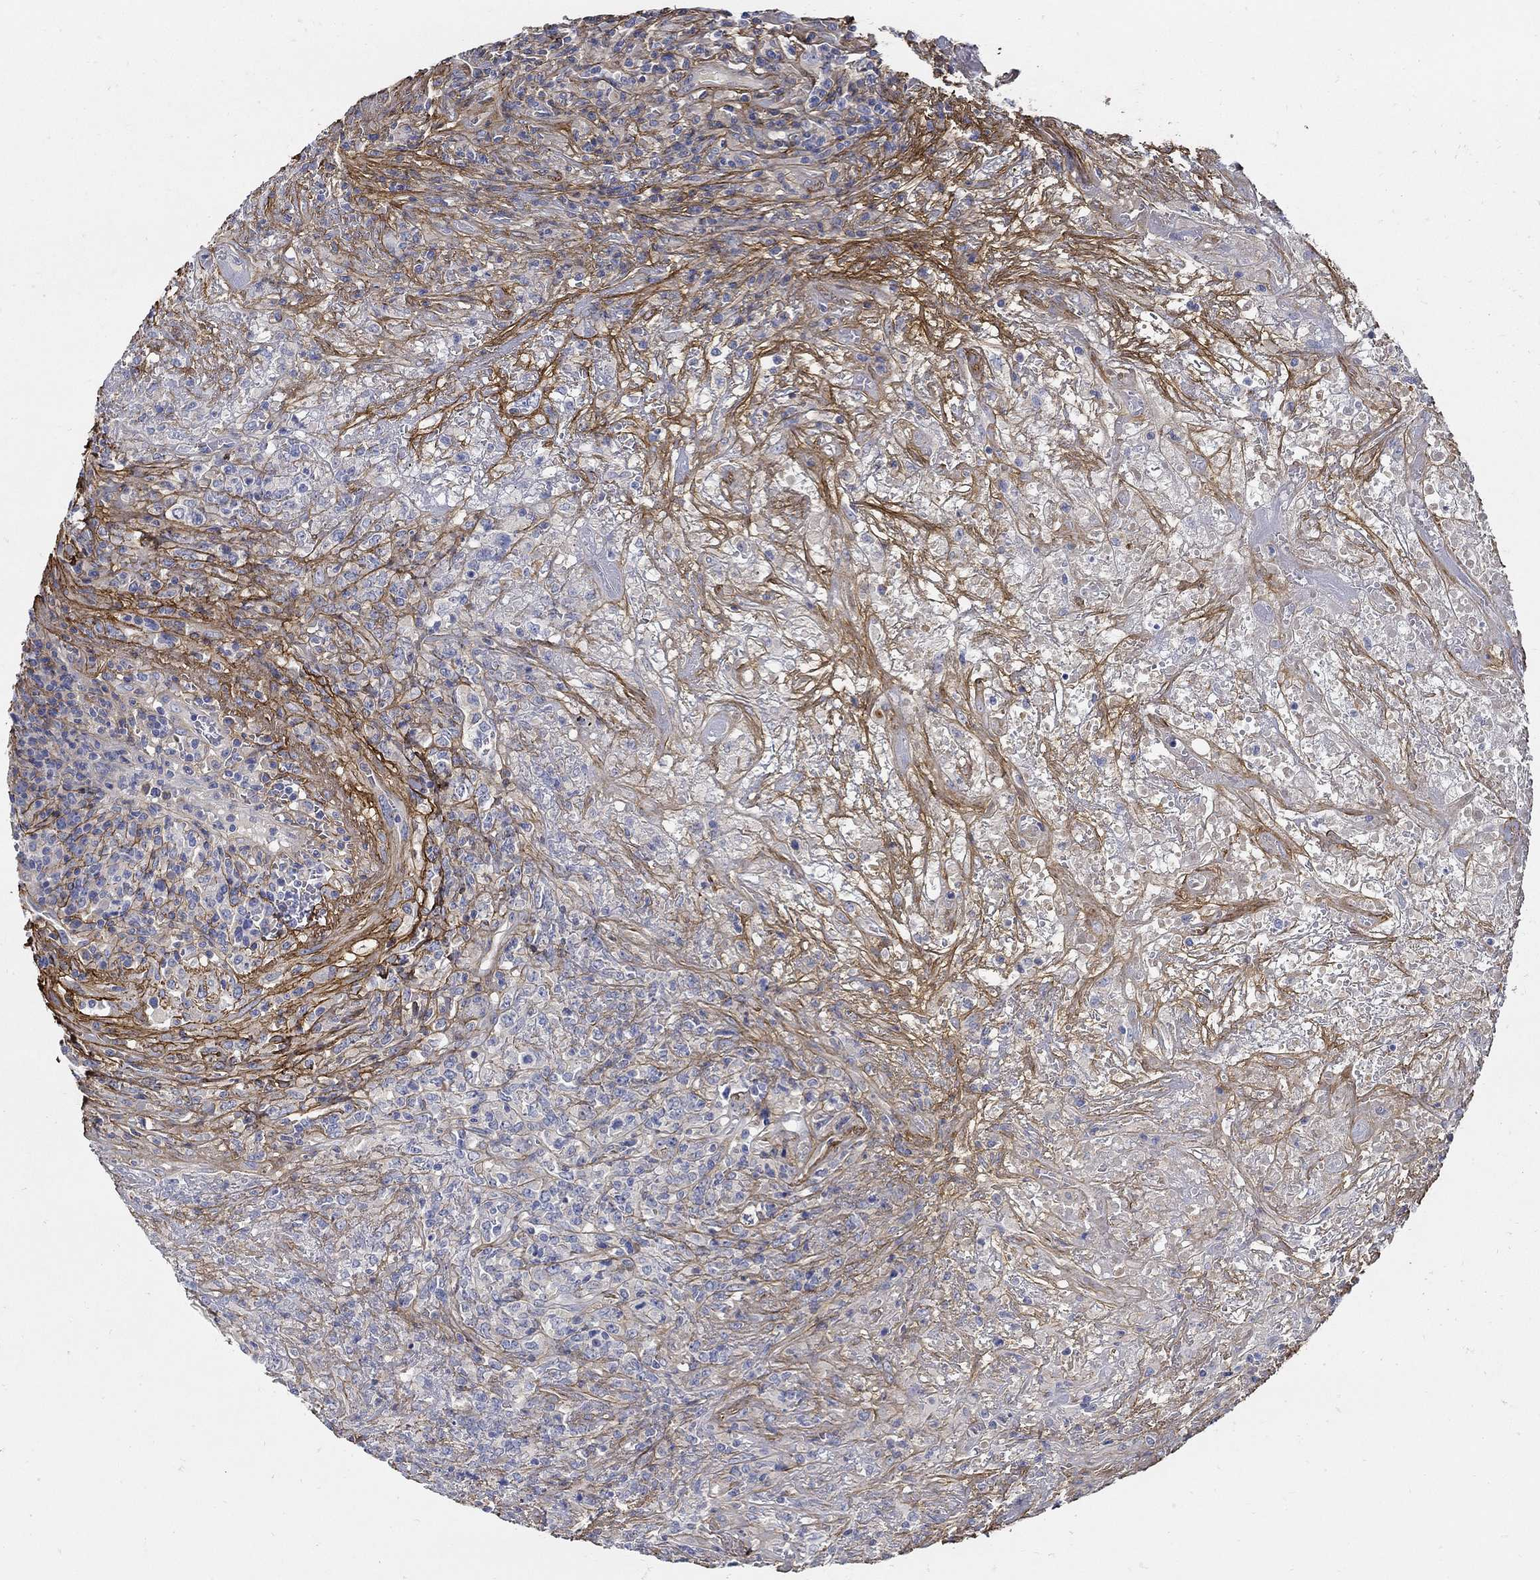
{"staining": {"intensity": "negative", "quantity": "none", "location": "none"}, "tissue": "lymphoma", "cell_type": "Tumor cells", "image_type": "cancer", "snomed": [{"axis": "morphology", "description": "Malignant lymphoma, non-Hodgkin's type, High grade"}, {"axis": "topography", "description": "Lung"}], "caption": "Malignant lymphoma, non-Hodgkin's type (high-grade) stained for a protein using immunohistochemistry (IHC) shows no staining tumor cells.", "gene": "TGFBI", "patient": {"sex": "male", "age": 79}}